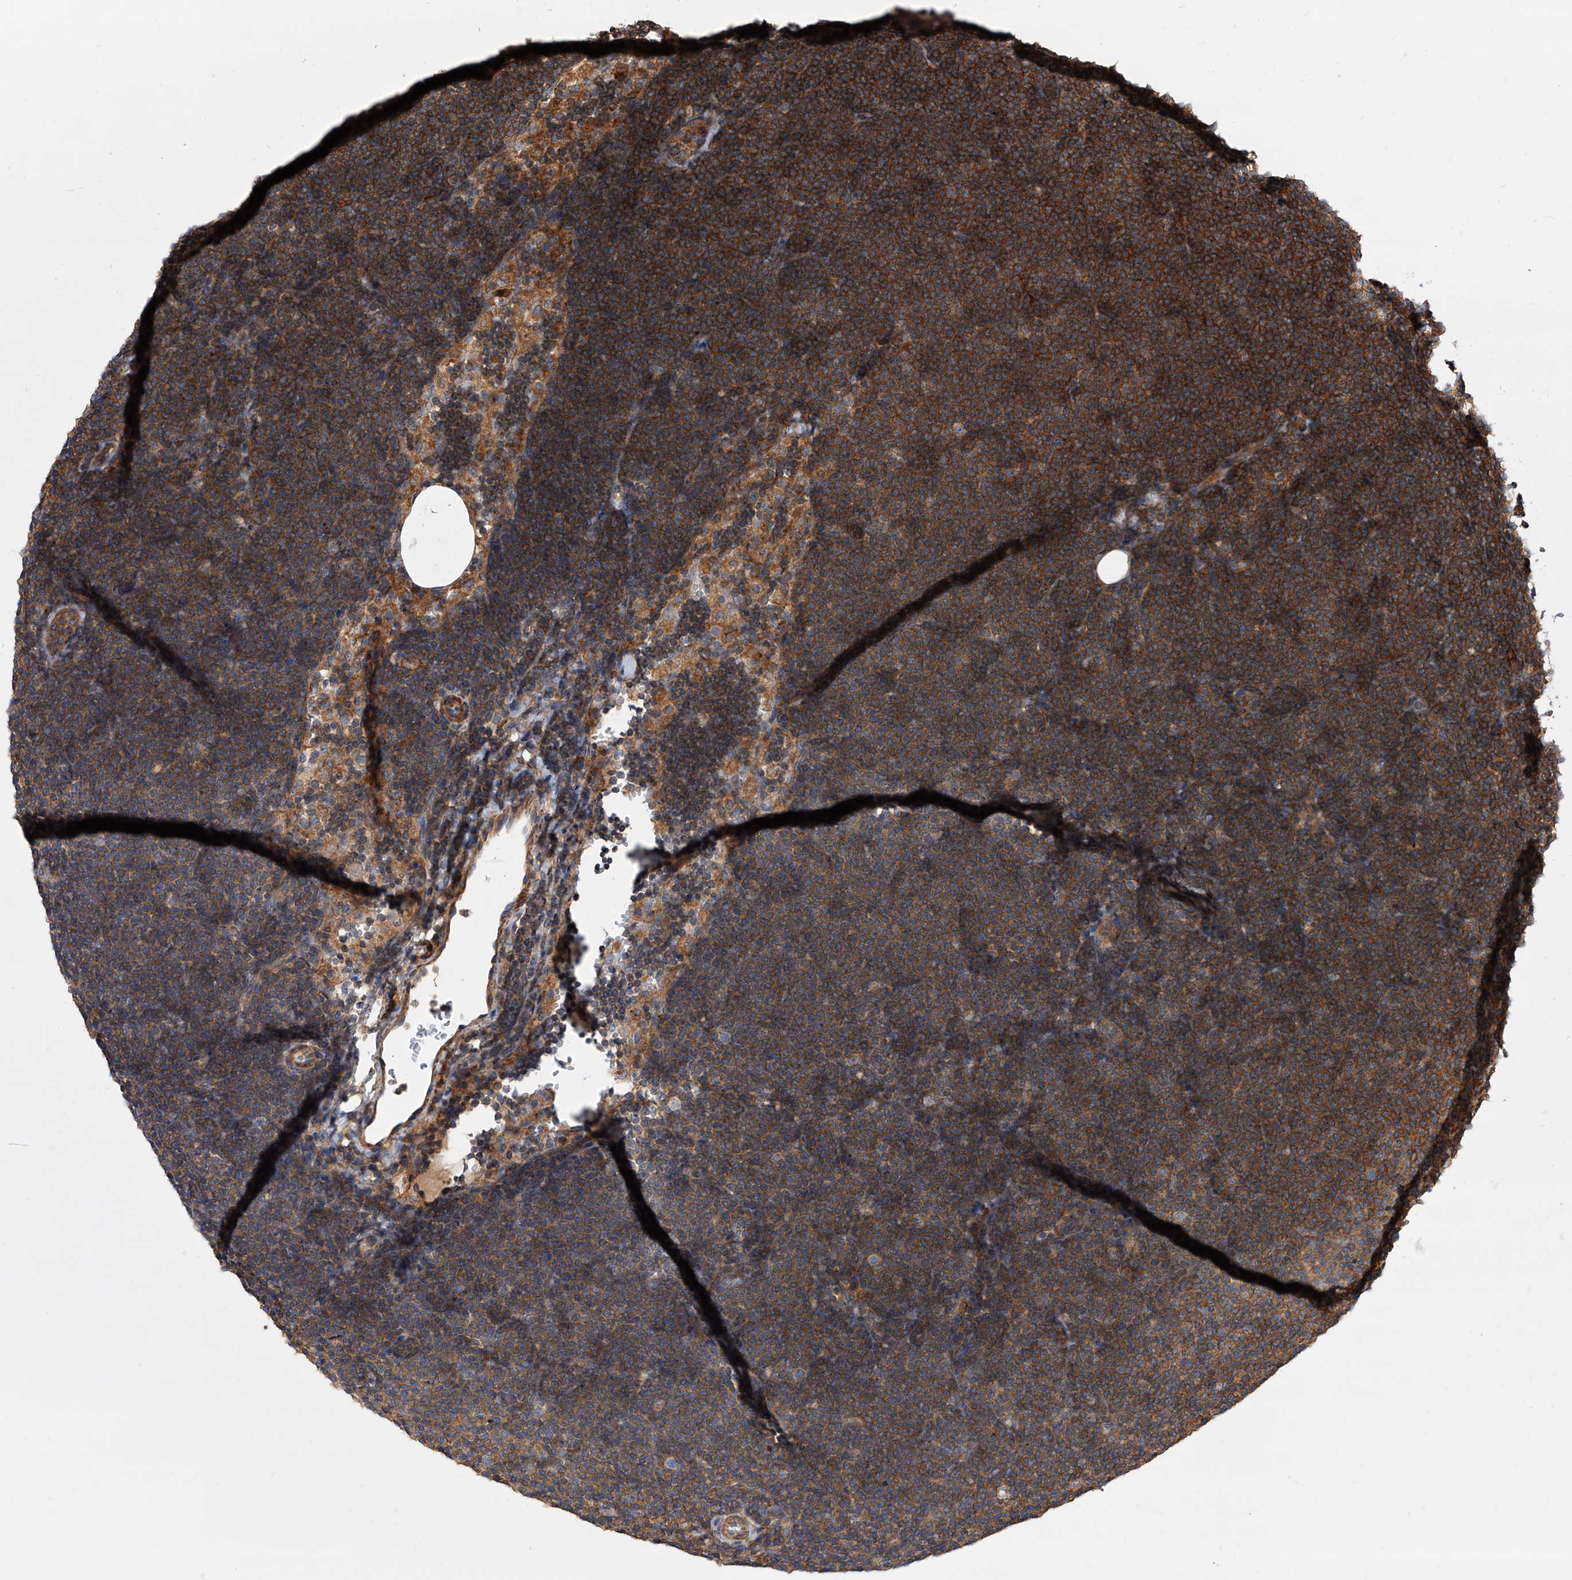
{"staining": {"intensity": "strong", "quantity": ">75%", "location": "cytoplasmic/membranous"}, "tissue": "lymphoma", "cell_type": "Tumor cells", "image_type": "cancer", "snomed": [{"axis": "morphology", "description": "Malignant lymphoma, non-Hodgkin's type, Low grade"}, {"axis": "topography", "description": "Lymph node"}], "caption": "This is a photomicrograph of immunohistochemistry (IHC) staining of low-grade malignant lymphoma, non-Hodgkin's type, which shows strong expression in the cytoplasmic/membranous of tumor cells.", "gene": "PISD", "patient": {"sex": "female", "age": 53}}